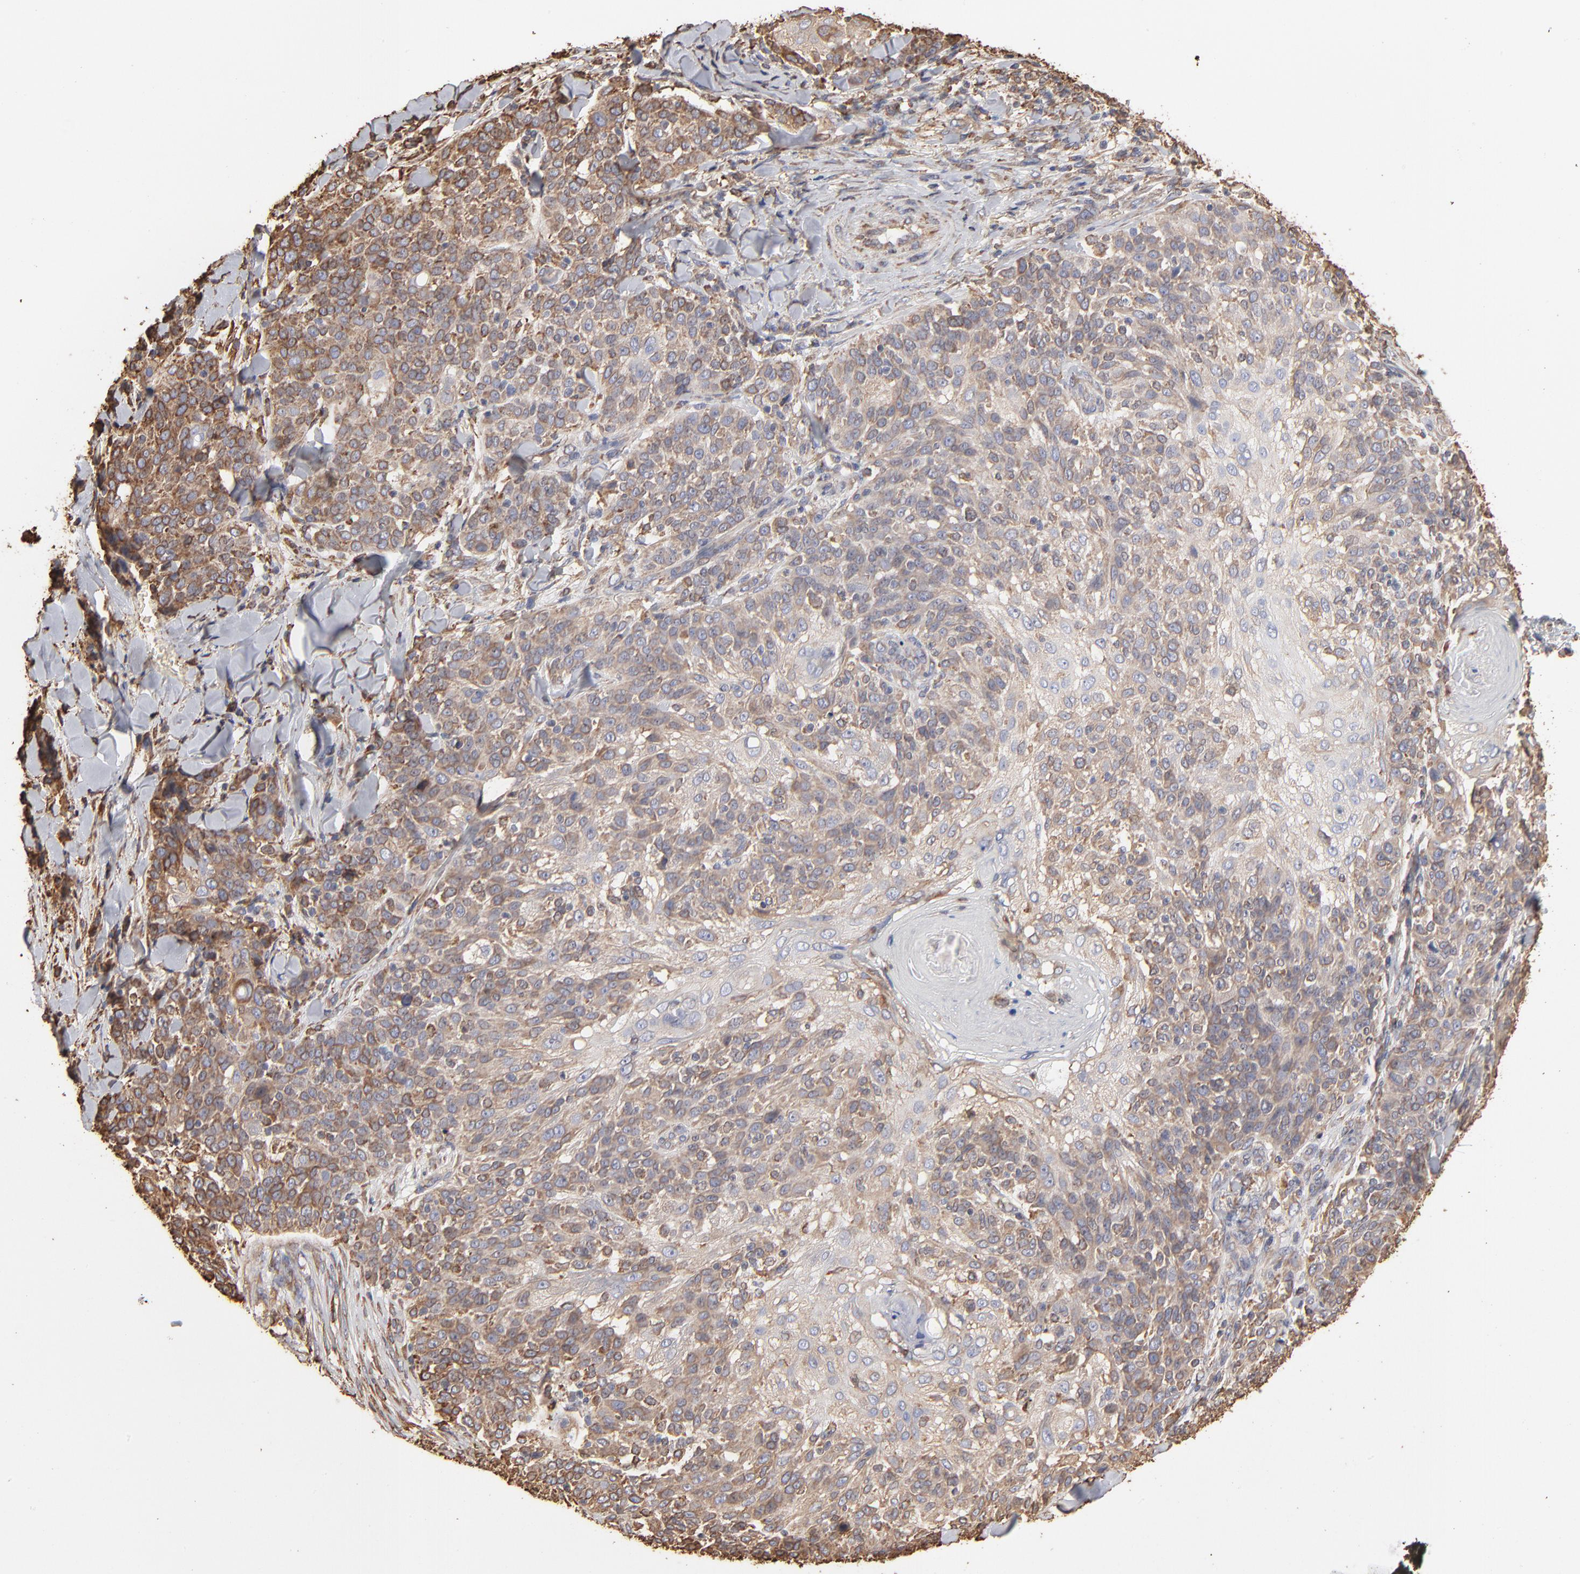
{"staining": {"intensity": "moderate", "quantity": ">75%", "location": "cytoplasmic/membranous"}, "tissue": "skin cancer", "cell_type": "Tumor cells", "image_type": "cancer", "snomed": [{"axis": "morphology", "description": "Normal tissue, NOS"}, {"axis": "morphology", "description": "Squamous cell carcinoma, NOS"}, {"axis": "topography", "description": "Skin"}], "caption": "This histopathology image reveals IHC staining of human skin cancer, with medium moderate cytoplasmic/membranous staining in about >75% of tumor cells.", "gene": "PDIA3", "patient": {"sex": "female", "age": 83}}